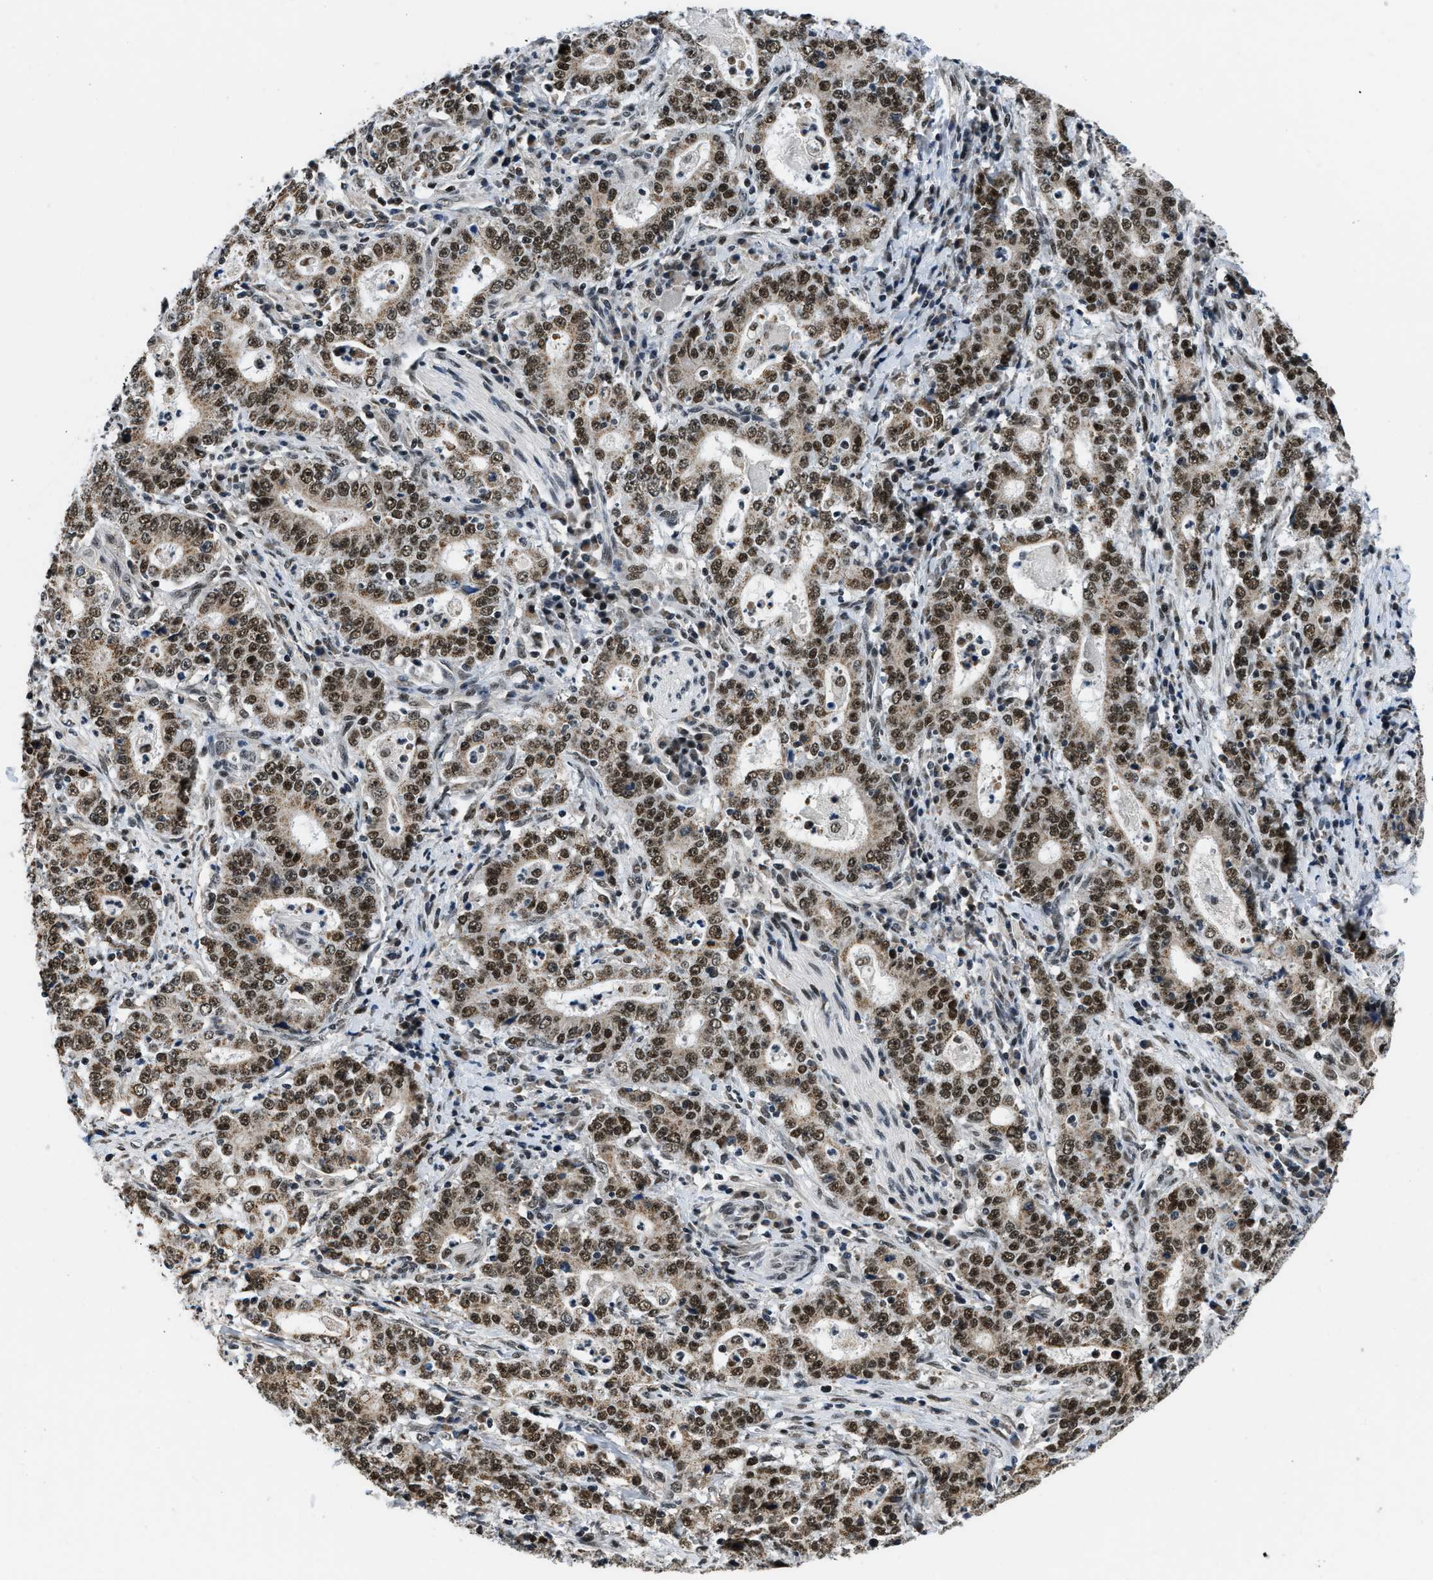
{"staining": {"intensity": "strong", "quantity": ">75%", "location": "nuclear"}, "tissue": "stomach cancer", "cell_type": "Tumor cells", "image_type": "cancer", "snomed": [{"axis": "morphology", "description": "Normal tissue, NOS"}, {"axis": "morphology", "description": "Adenocarcinoma, NOS"}, {"axis": "topography", "description": "Stomach, upper"}, {"axis": "topography", "description": "Stomach"}], "caption": "Adenocarcinoma (stomach) tissue demonstrates strong nuclear staining in about >75% of tumor cells", "gene": "KDM3B", "patient": {"sex": "male", "age": 59}}